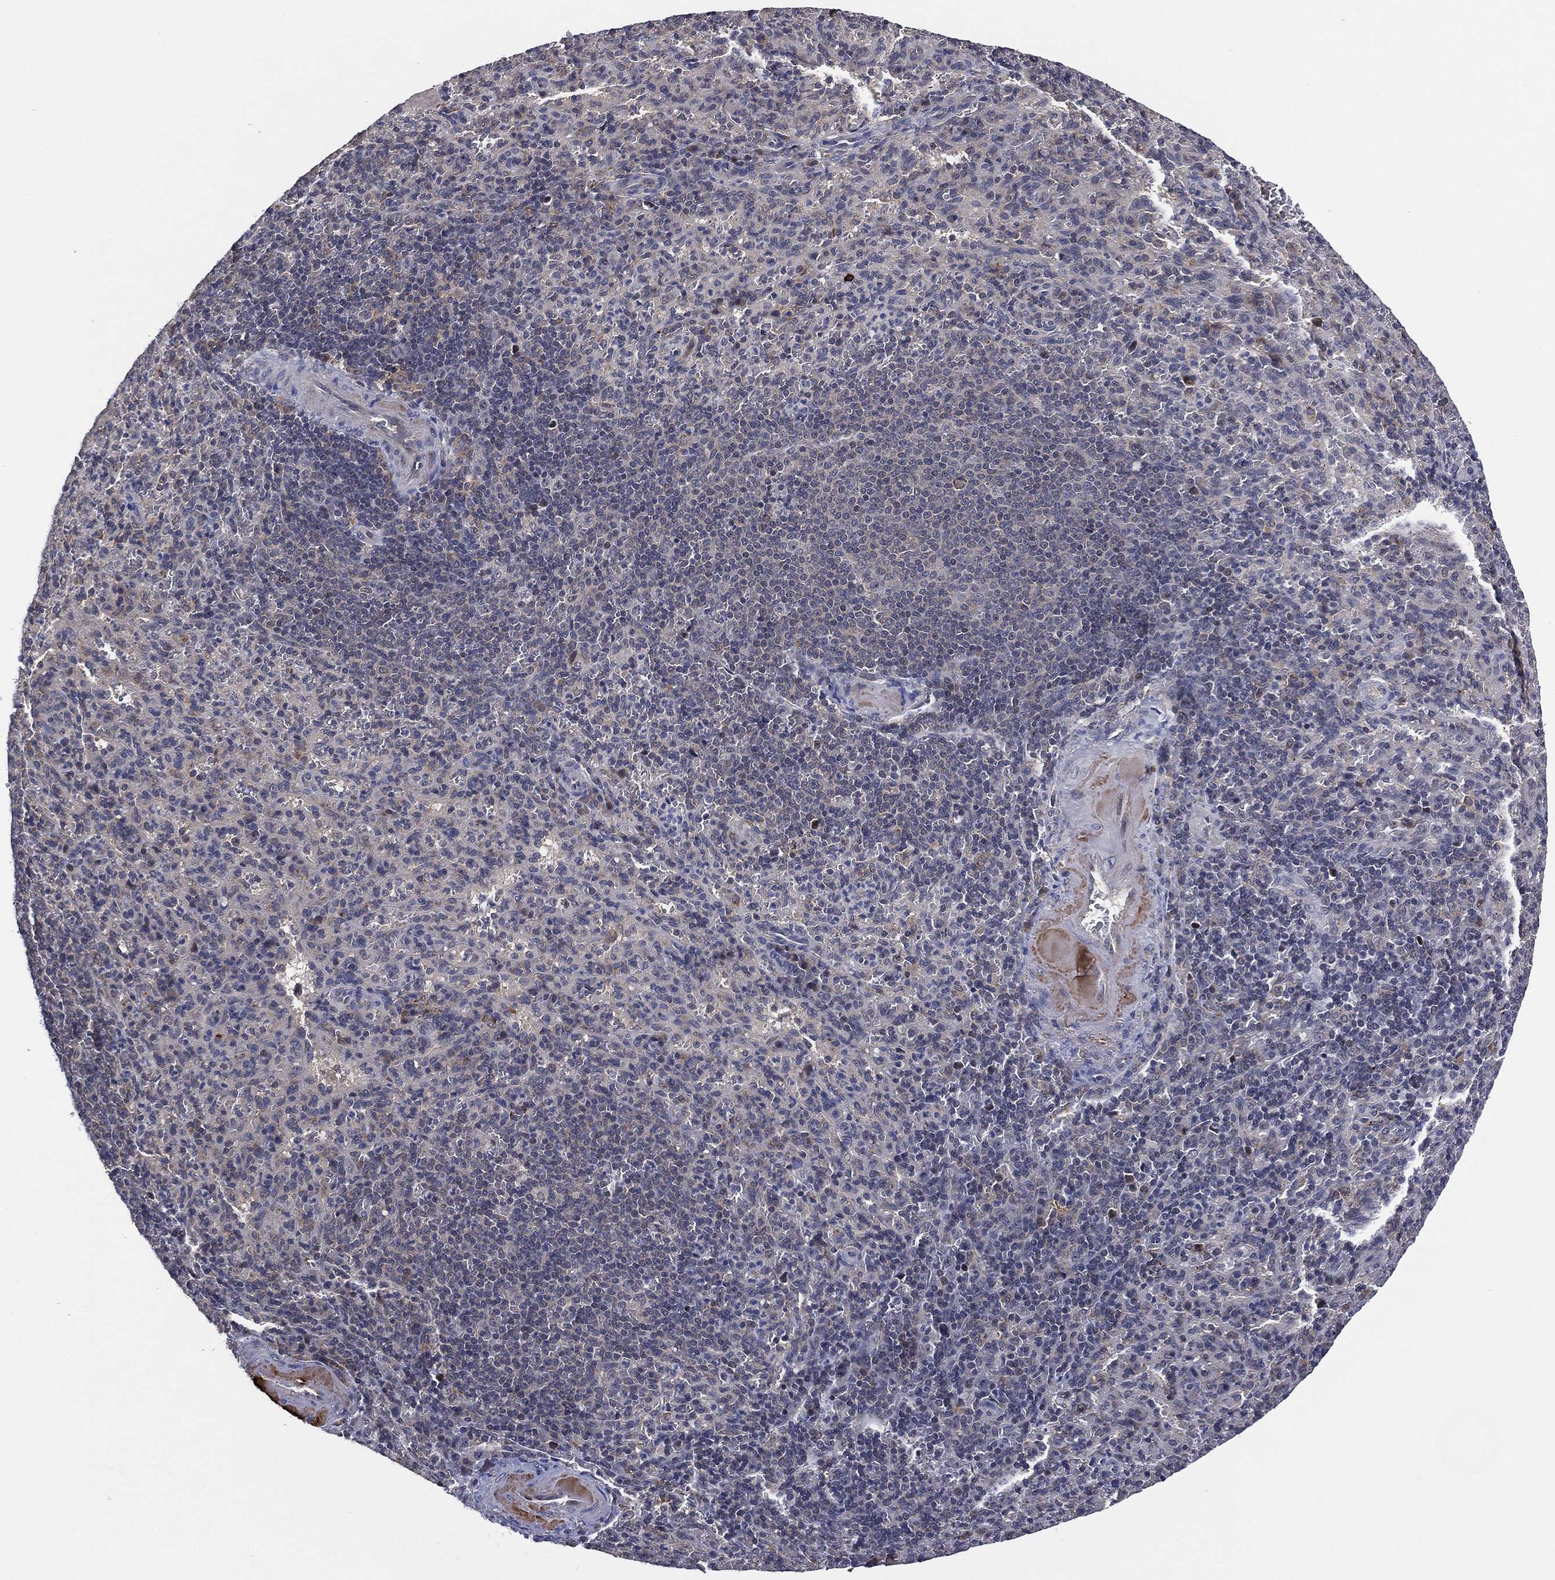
{"staining": {"intensity": "negative", "quantity": "none", "location": "none"}, "tissue": "spleen", "cell_type": "Cells in red pulp", "image_type": "normal", "snomed": [{"axis": "morphology", "description": "Normal tissue, NOS"}, {"axis": "topography", "description": "Spleen"}], "caption": "This image is of unremarkable spleen stained with IHC to label a protein in brown with the nuclei are counter-stained blue. There is no expression in cells in red pulp.", "gene": "SELENOO", "patient": {"sex": "male", "age": 57}}